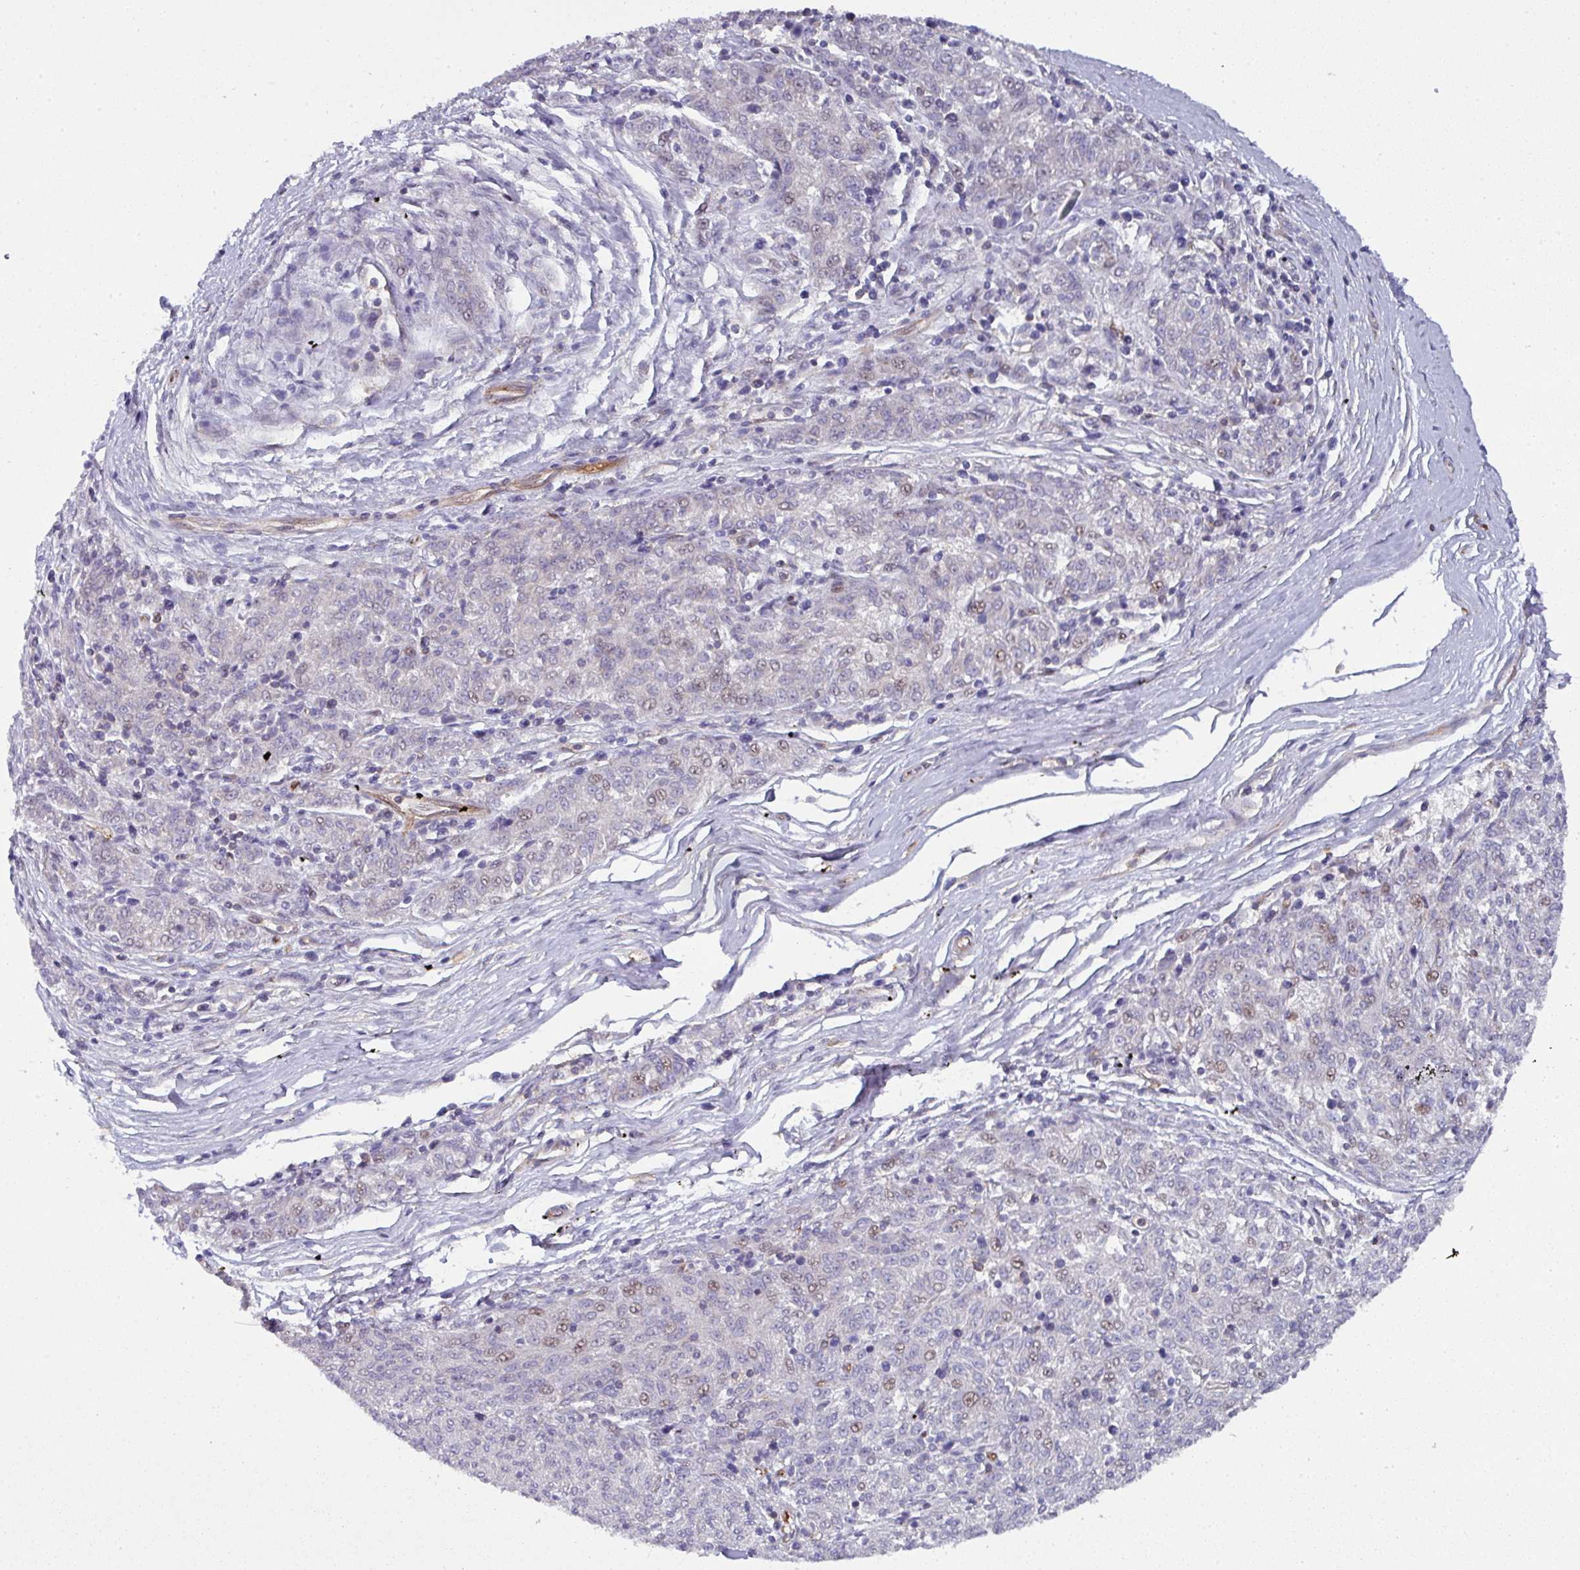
{"staining": {"intensity": "weak", "quantity": "<25%", "location": "nuclear"}, "tissue": "melanoma", "cell_type": "Tumor cells", "image_type": "cancer", "snomed": [{"axis": "morphology", "description": "Malignant melanoma, NOS"}, {"axis": "topography", "description": "Skin"}], "caption": "A histopathology image of human malignant melanoma is negative for staining in tumor cells.", "gene": "BEND5", "patient": {"sex": "female", "age": 72}}